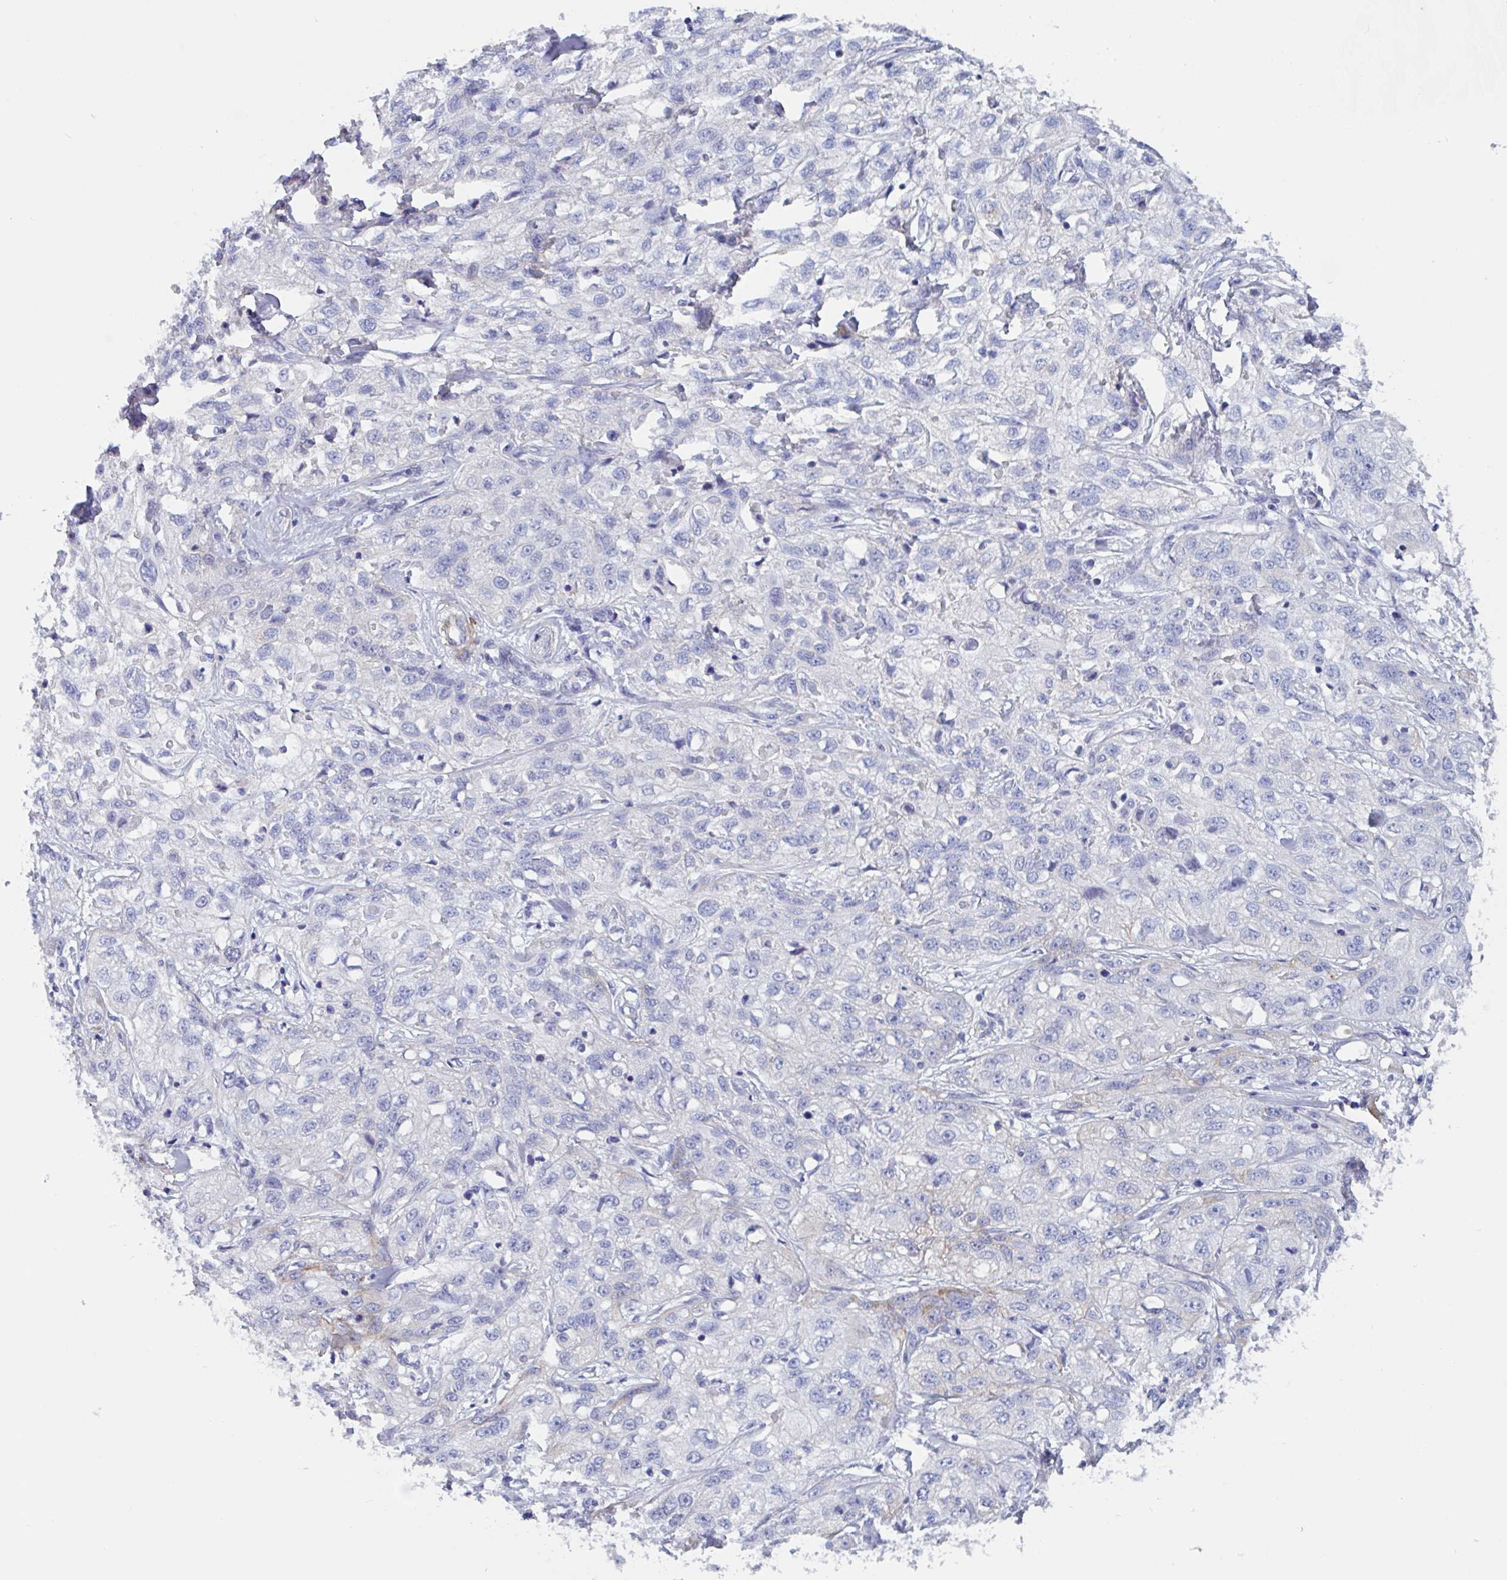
{"staining": {"intensity": "negative", "quantity": "none", "location": "none"}, "tissue": "skin cancer", "cell_type": "Tumor cells", "image_type": "cancer", "snomed": [{"axis": "morphology", "description": "Squamous cell carcinoma, NOS"}, {"axis": "topography", "description": "Skin"}, {"axis": "topography", "description": "Vulva"}], "caption": "Tumor cells show no significant staining in skin cancer (squamous cell carcinoma).", "gene": "ZNHIT2", "patient": {"sex": "female", "age": 86}}